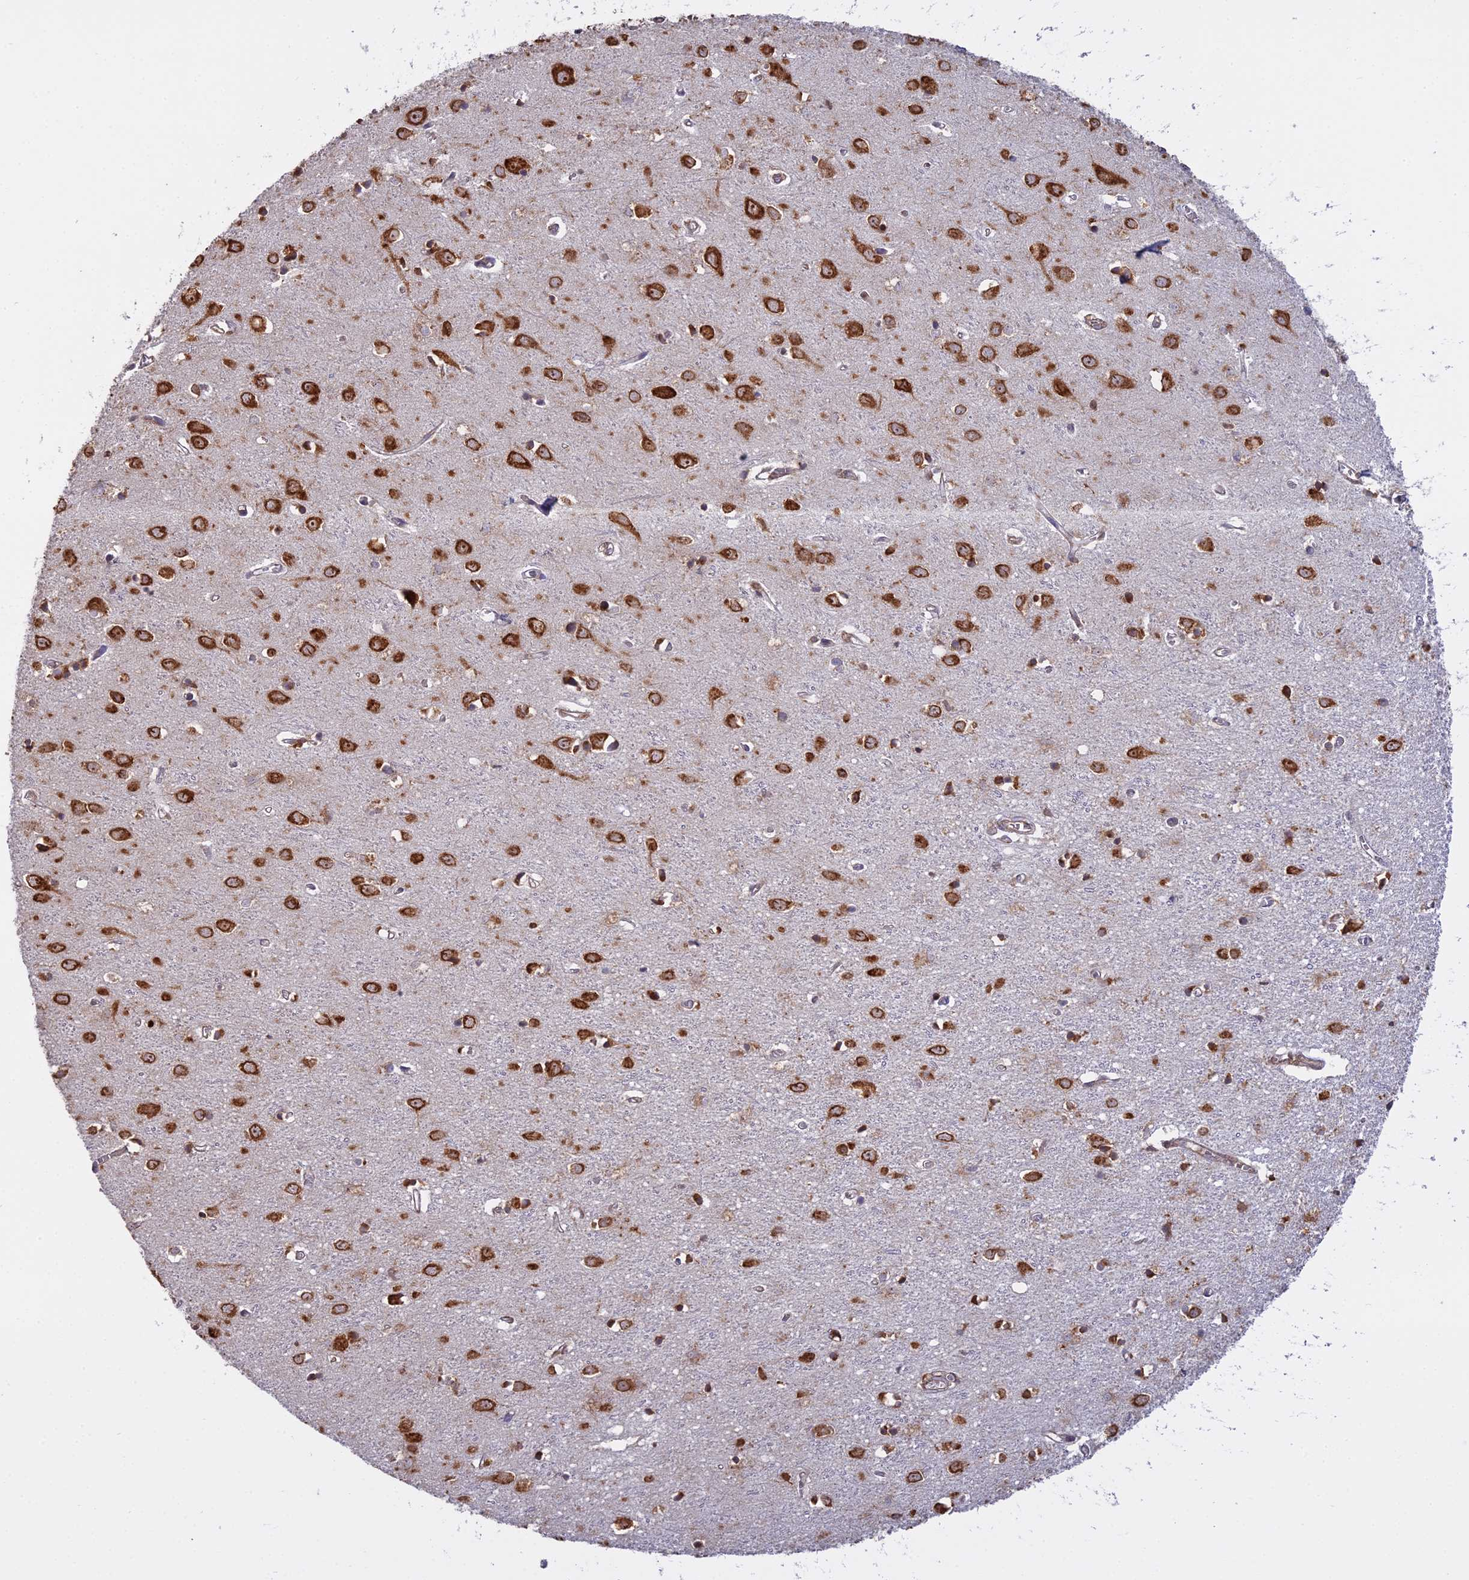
{"staining": {"intensity": "moderate", "quantity": ">75%", "location": "cytoplasmic/membranous"}, "tissue": "cerebral cortex", "cell_type": "Endothelial cells", "image_type": "normal", "snomed": [{"axis": "morphology", "description": "Normal tissue, NOS"}, {"axis": "topography", "description": "Cerebral cortex"}], "caption": "Immunohistochemical staining of unremarkable human cerebral cortex demonstrates medium levels of moderate cytoplasmic/membranous positivity in approximately >75% of endothelial cells. (DAB IHC with brightfield microscopy, high magnification).", "gene": "RPL26", "patient": {"sex": "female", "age": 64}}